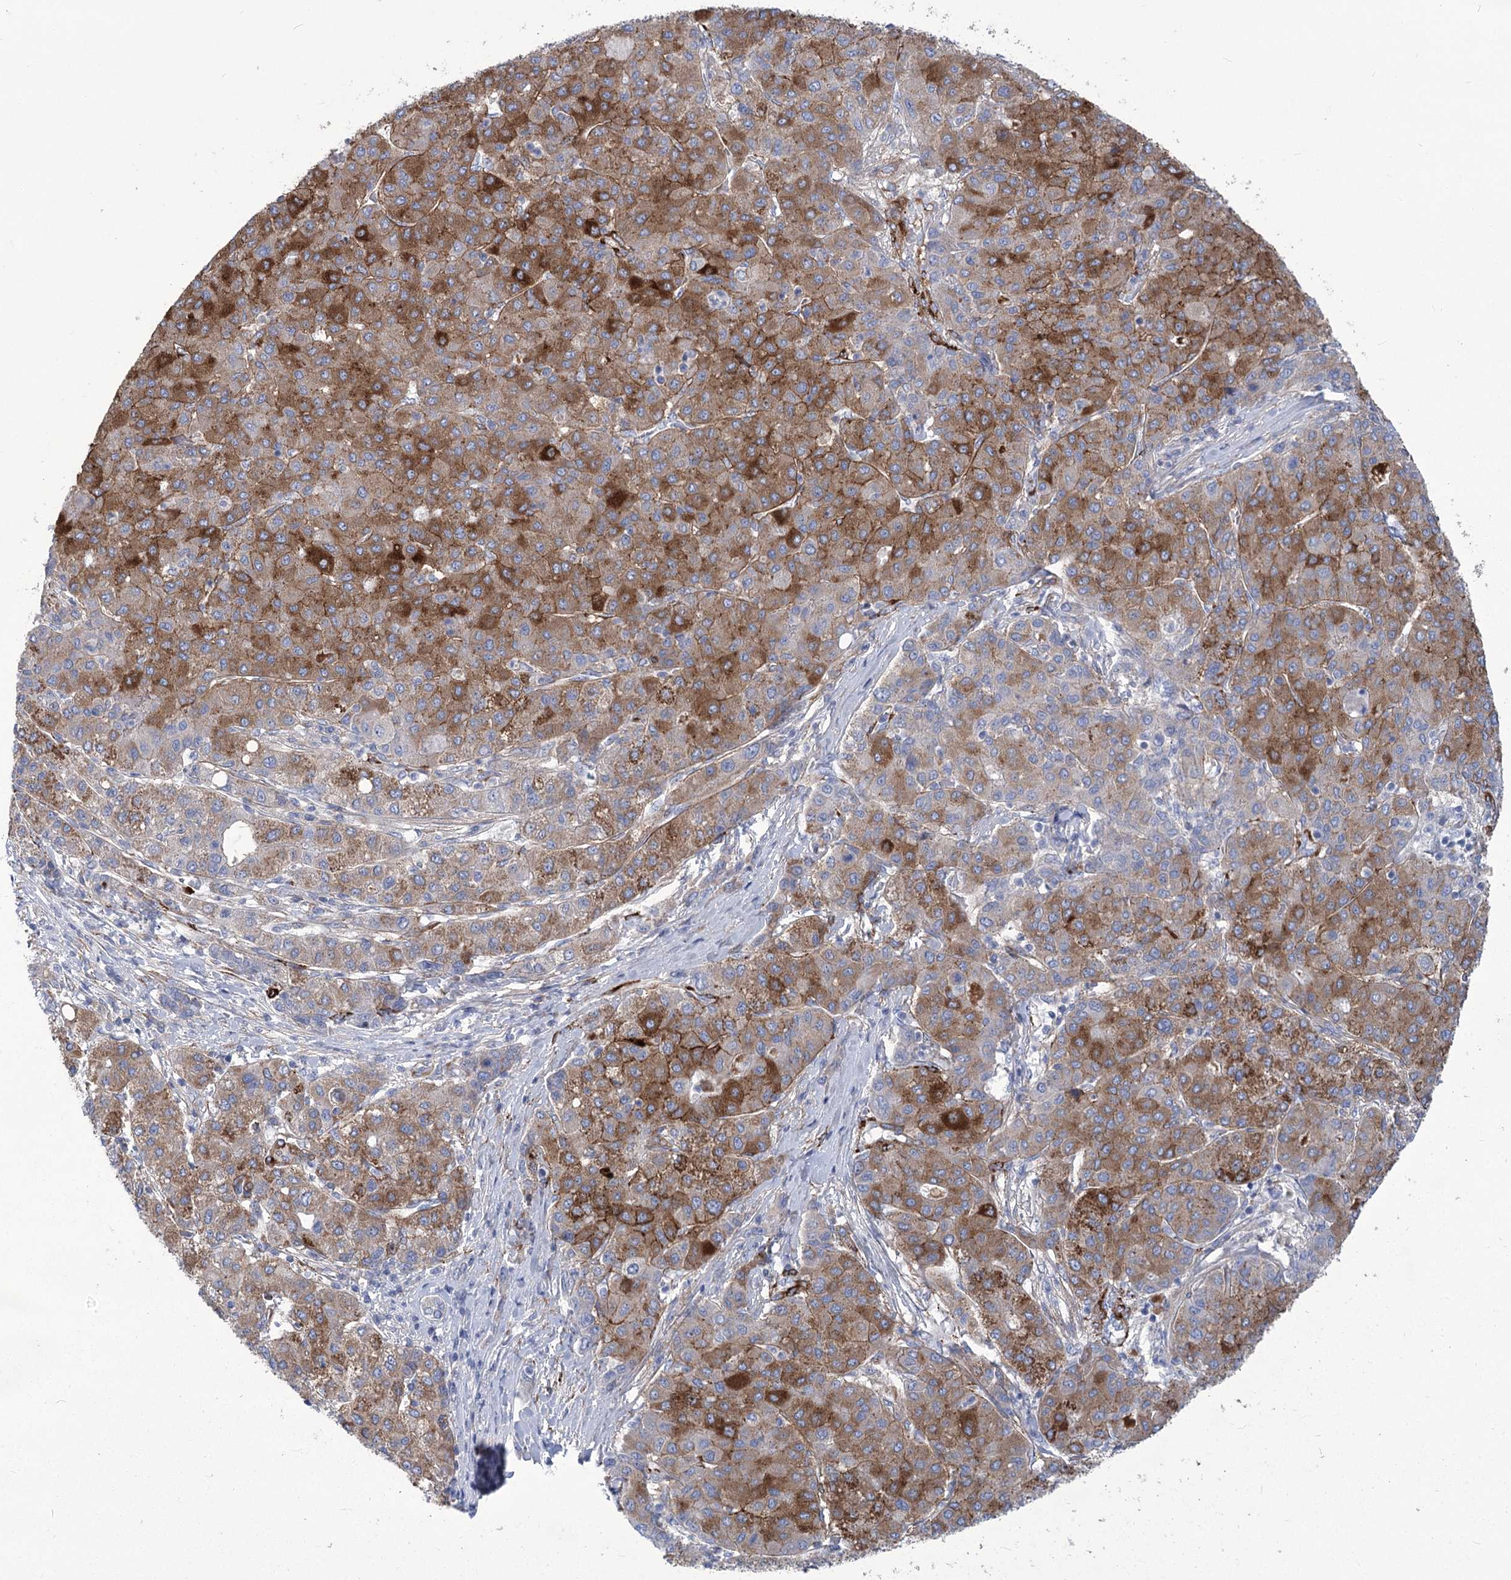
{"staining": {"intensity": "moderate", "quantity": ">75%", "location": "cytoplasmic/membranous"}, "tissue": "liver cancer", "cell_type": "Tumor cells", "image_type": "cancer", "snomed": [{"axis": "morphology", "description": "Carcinoma, Hepatocellular, NOS"}, {"axis": "topography", "description": "Liver"}], "caption": "A micrograph of human liver hepatocellular carcinoma stained for a protein exhibits moderate cytoplasmic/membranous brown staining in tumor cells. (Brightfield microscopy of DAB IHC at high magnification).", "gene": "ANGPTL3", "patient": {"sex": "male", "age": 65}}